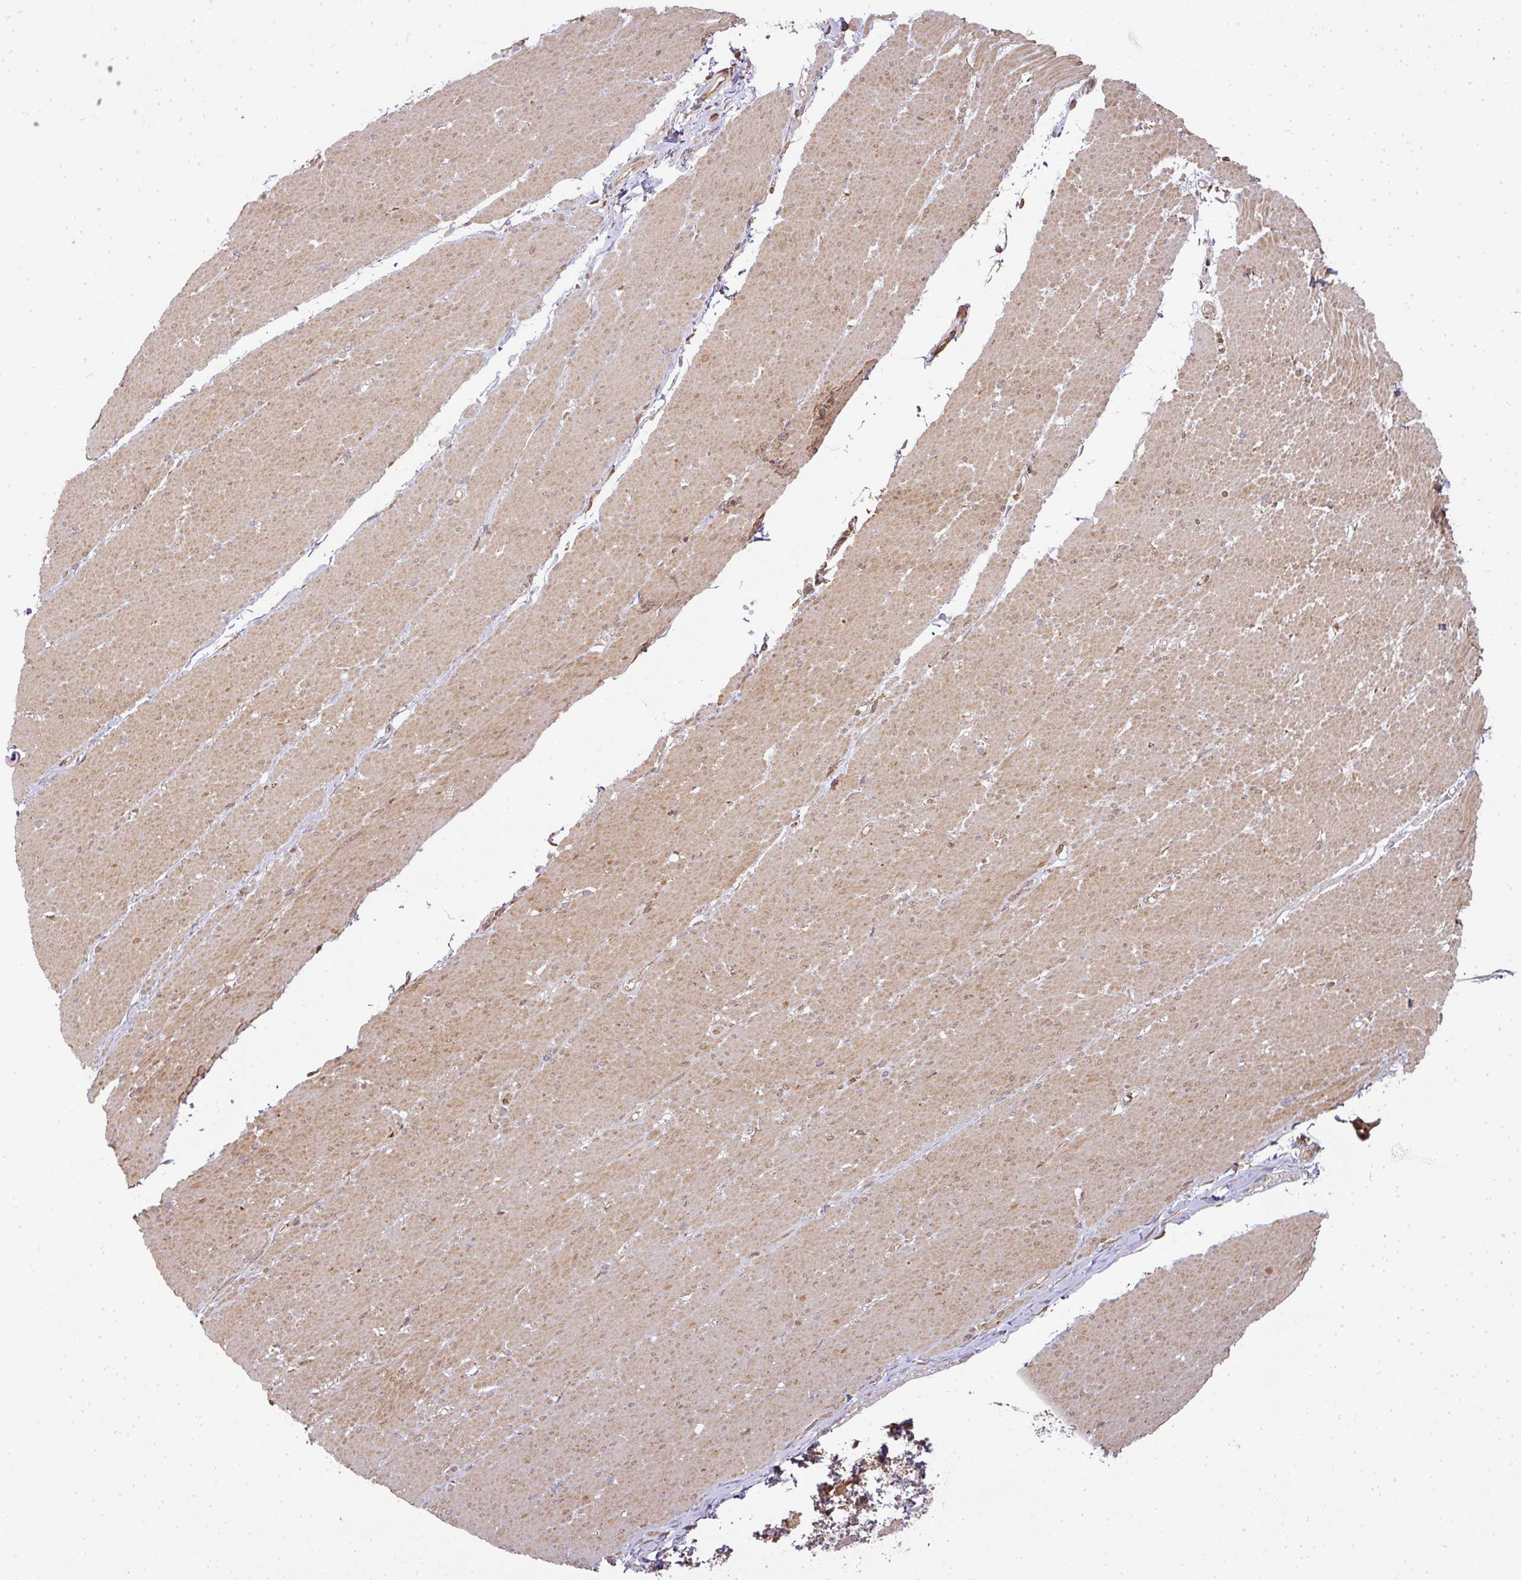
{"staining": {"intensity": "moderate", "quantity": ">75%", "location": "cytoplasmic/membranous"}, "tissue": "smooth muscle", "cell_type": "Smooth muscle cells", "image_type": "normal", "snomed": [{"axis": "morphology", "description": "Normal tissue, NOS"}, {"axis": "topography", "description": "Smooth muscle"}, {"axis": "topography", "description": "Rectum"}], "caption": "Smooth muscle stained with immunohistochemistry (IHC) demonstrates moderate cytoplasmic/membranous positivity in about >75% of smooth muscle cells. (brown staining indicates protein expression, while blue staining denotes nuclei).", "gene": "MALSU1", "patient": {"sex": "male", "age": 53}}